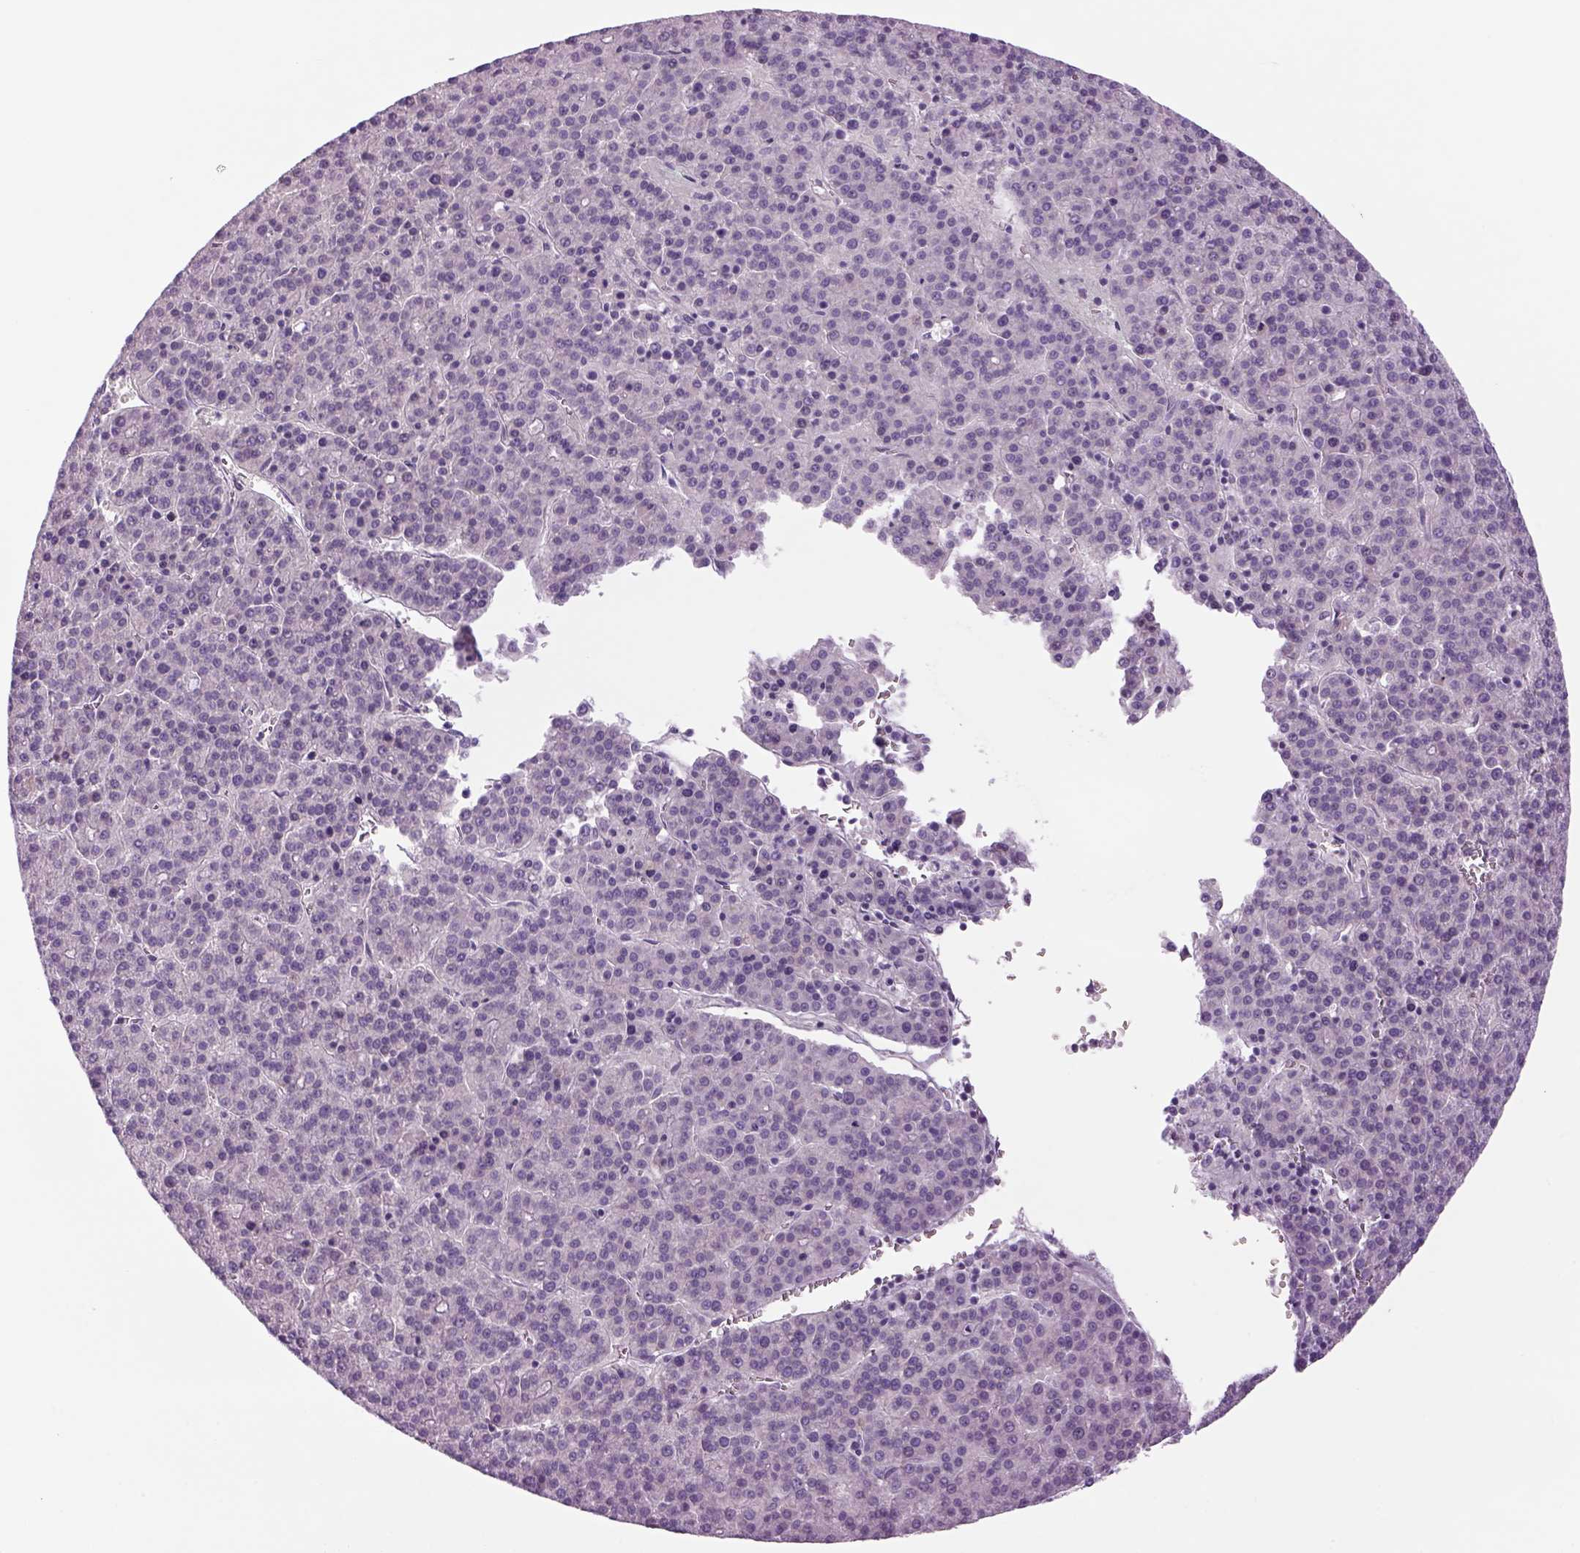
{"staining": {"intensity": "negative", "quantity": "none", "location": "none"}, "tissue": "liver cancer", "cell_type": "Tumor cells", "image_type": "cancer", "snomed": [{"axis": "morphology", "description": "Carcinoma, Hepatocellular, NOS"}, {"axis": "topography", "description": "Liver"}], "caption": "Tumor cells are negative for protein expression in human liver hepatocellular carcinoma.", "gene": "MDH1B", "patient": {"sex": "female", "age": 58}}